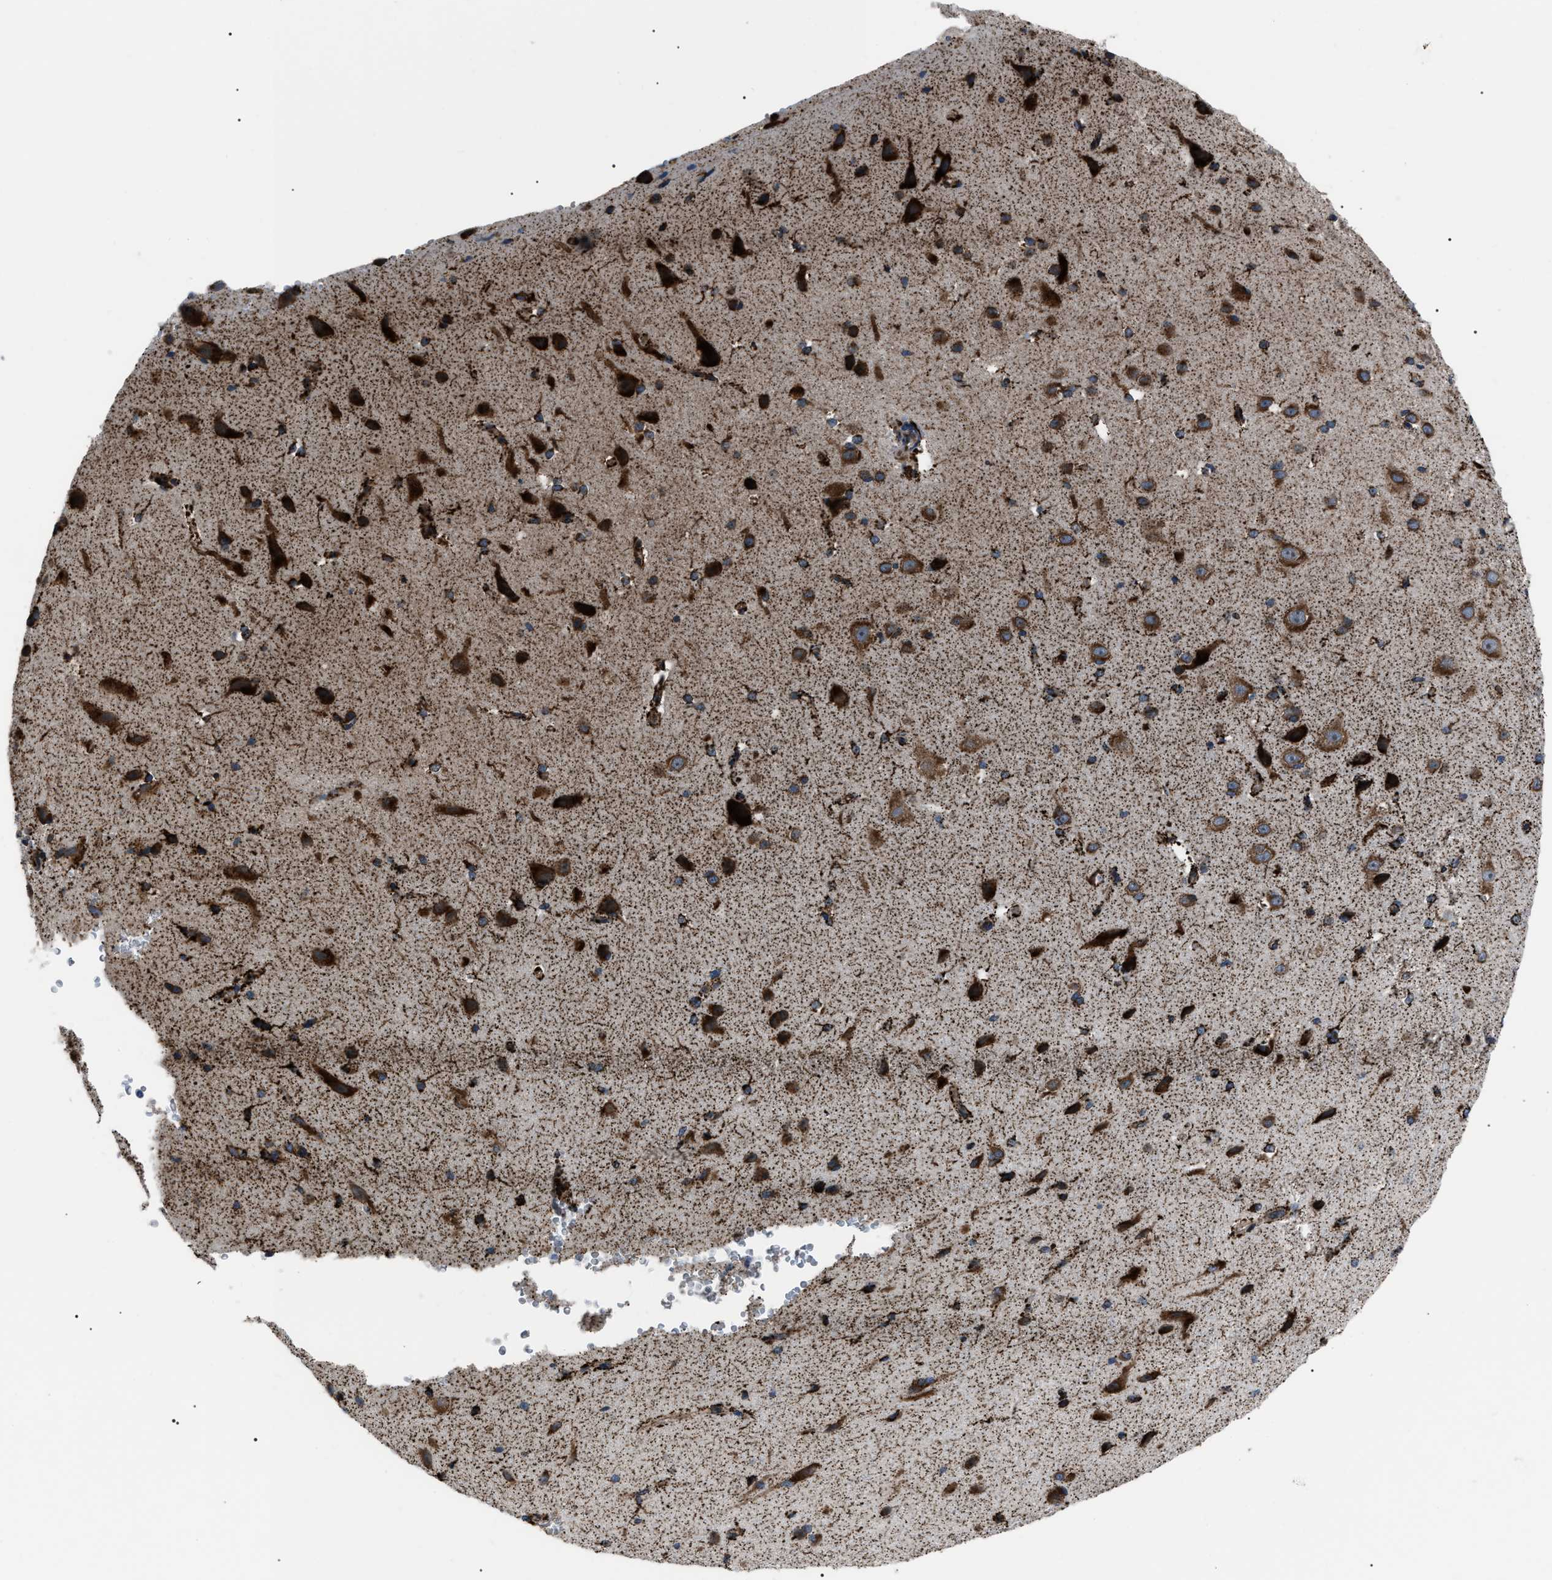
{"staining": {"intensity": "negative", "quantity": "none", "location": "none"}, "tissue": "cerebral cortex", "cell_type": "Endothelial cells", "image_type": "normal", "snomed": [{"axis": "morphology", "description": "Normal tissue, NOS"}, {"axis": "morphology", "description": "Developmental malformation"}, {"axis": "topography", "description": "Cerebral cortex"}], "caption": "An immunohistochemistry (IHC) histopathology image of unremarkable cerebral cortex is shown. There is no staining in endothelial cells of cerebral cortex.", "gene": "AGO2", "patient": {"sex": "female", "age": 30}}